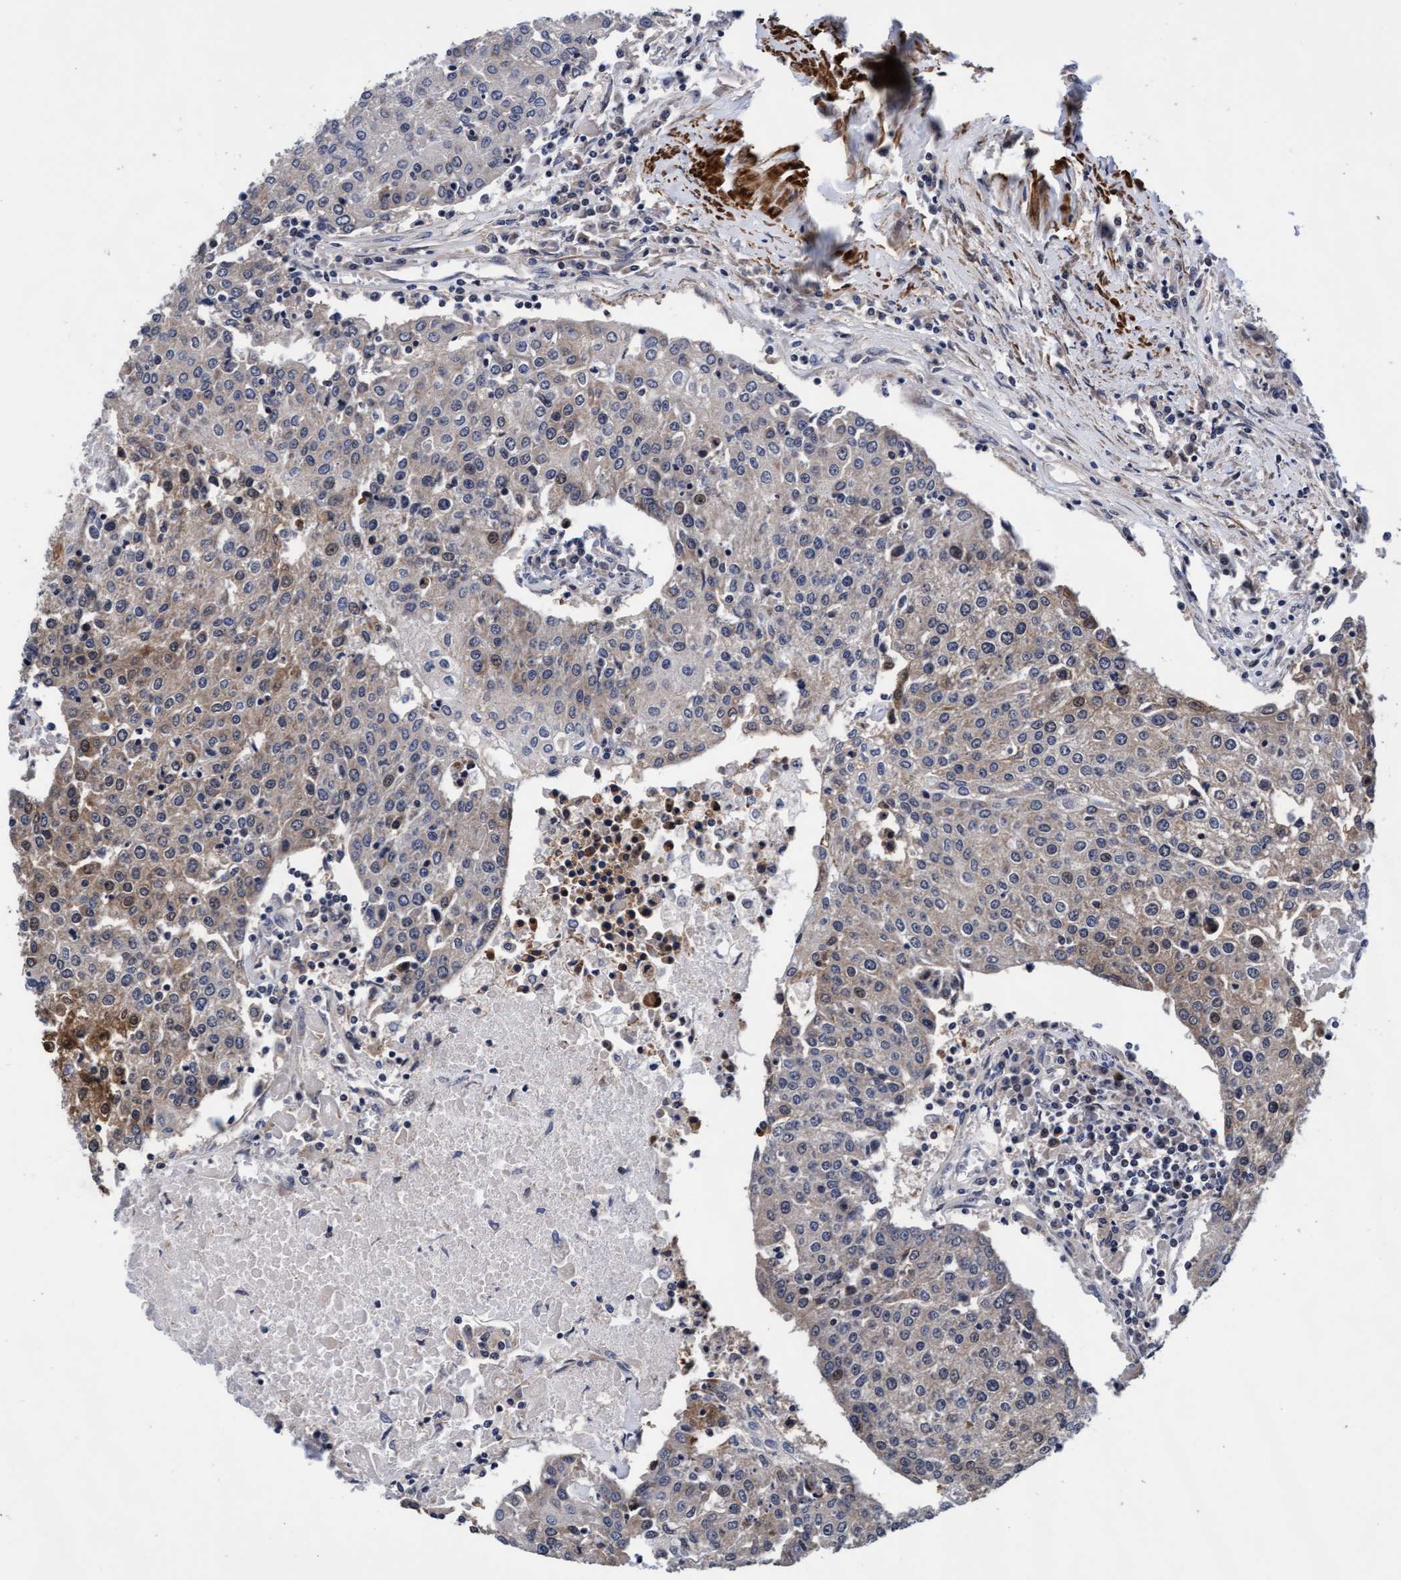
{"staining": {"intensity": "weak", "quantity": "25%-75%", "location": "cytoplasmic/membranous"}, "tissue": "urothelial cancer", "cell_type": "Tumor cells", "image_type": "cancer", "snomed": [{"axis": "morphology", "description": "Urothelial carcinoma, High grade"}, {"axis": "topography", "description": "Urinary bladder"}], "caption": "Urothelial cancer stained with a brown dye demonstrates weak cytoplasmic/membranous positive positivity in about 25%-75% of tumor cells.", "gene": "EFCAB13", "patient": {"sex": "female", "age": 85}}